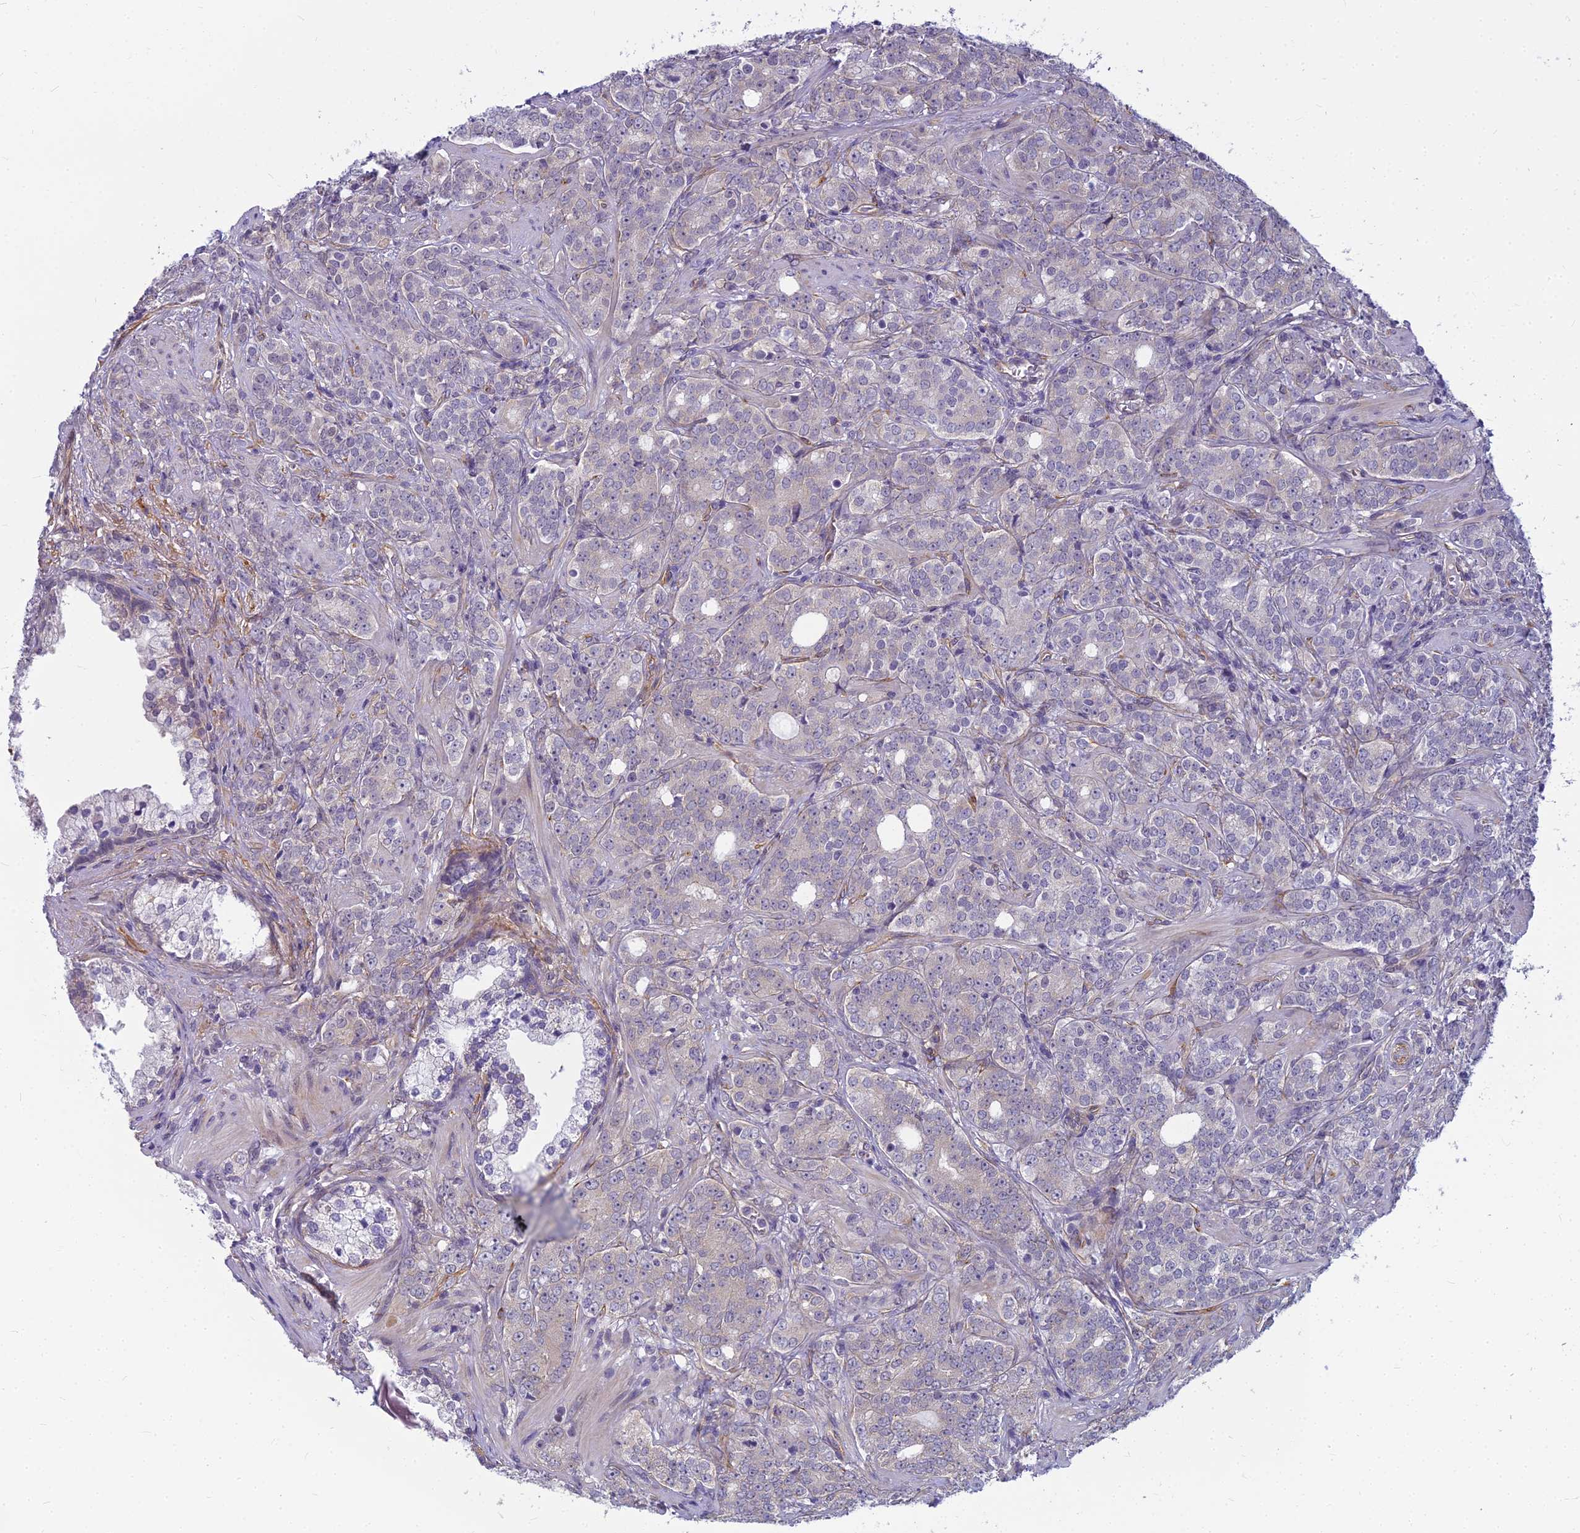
{"staining": {"intensity": "negative", "quantity": "none", "location": "none"}, "tissue": "prostate cancer", "cell_type": "Tumor cells", "image_type": "cancer", "snomed": [{"axis": "morphology", "description": "Adenocarcinoma, High grade"}, {"axis": "topography", "description": "Prostate"}], "caption": "Tumor cells show no significant positivity in prostate adenocarcinoma (high-grade).", "gene": "RGL3", "patient": {"sex": "male", "age": 64}}